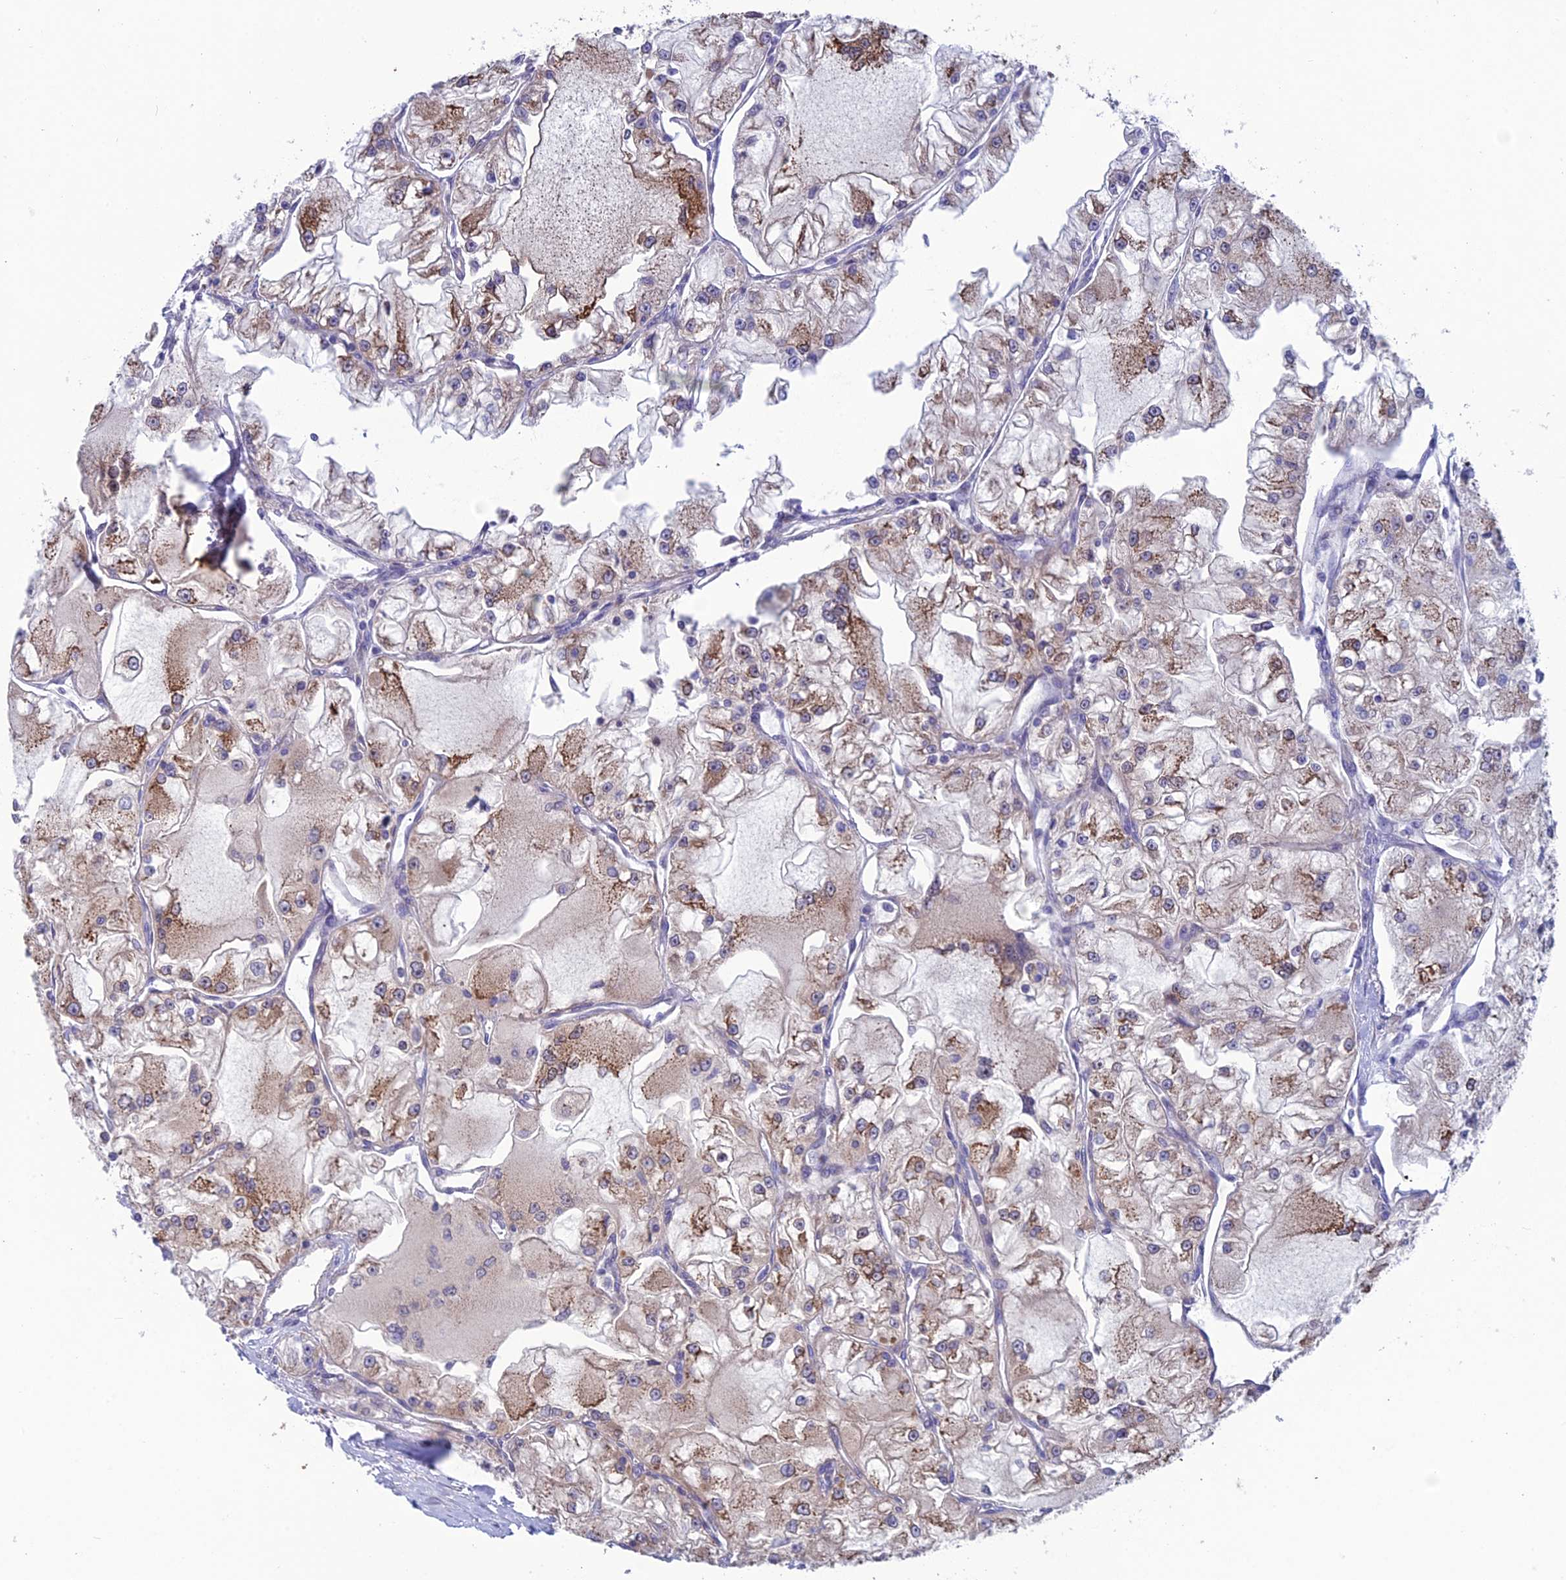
{"staining": {"intensity": "moderate", "quantity": "<25%", "location": "cytoplasmic/membranous"}, "tissue": "renal cancer", "cell_type": "Tumor cells", "image_type": "cancer", "snomed": [{"axis": "morphology", "description": "Adenocarcinoma, NOS"}, {"axis": "topography", "description": "Kidney"}], "caption": "This is a micrograph of immunohistochemistry staining of renal cancer (adenocarcinoma), which shows moderate positivity in the cytoplasmic/membranous of tumor cells.", "gene": "BLTP2", "patient": {"sex": "female", "age": 72}}